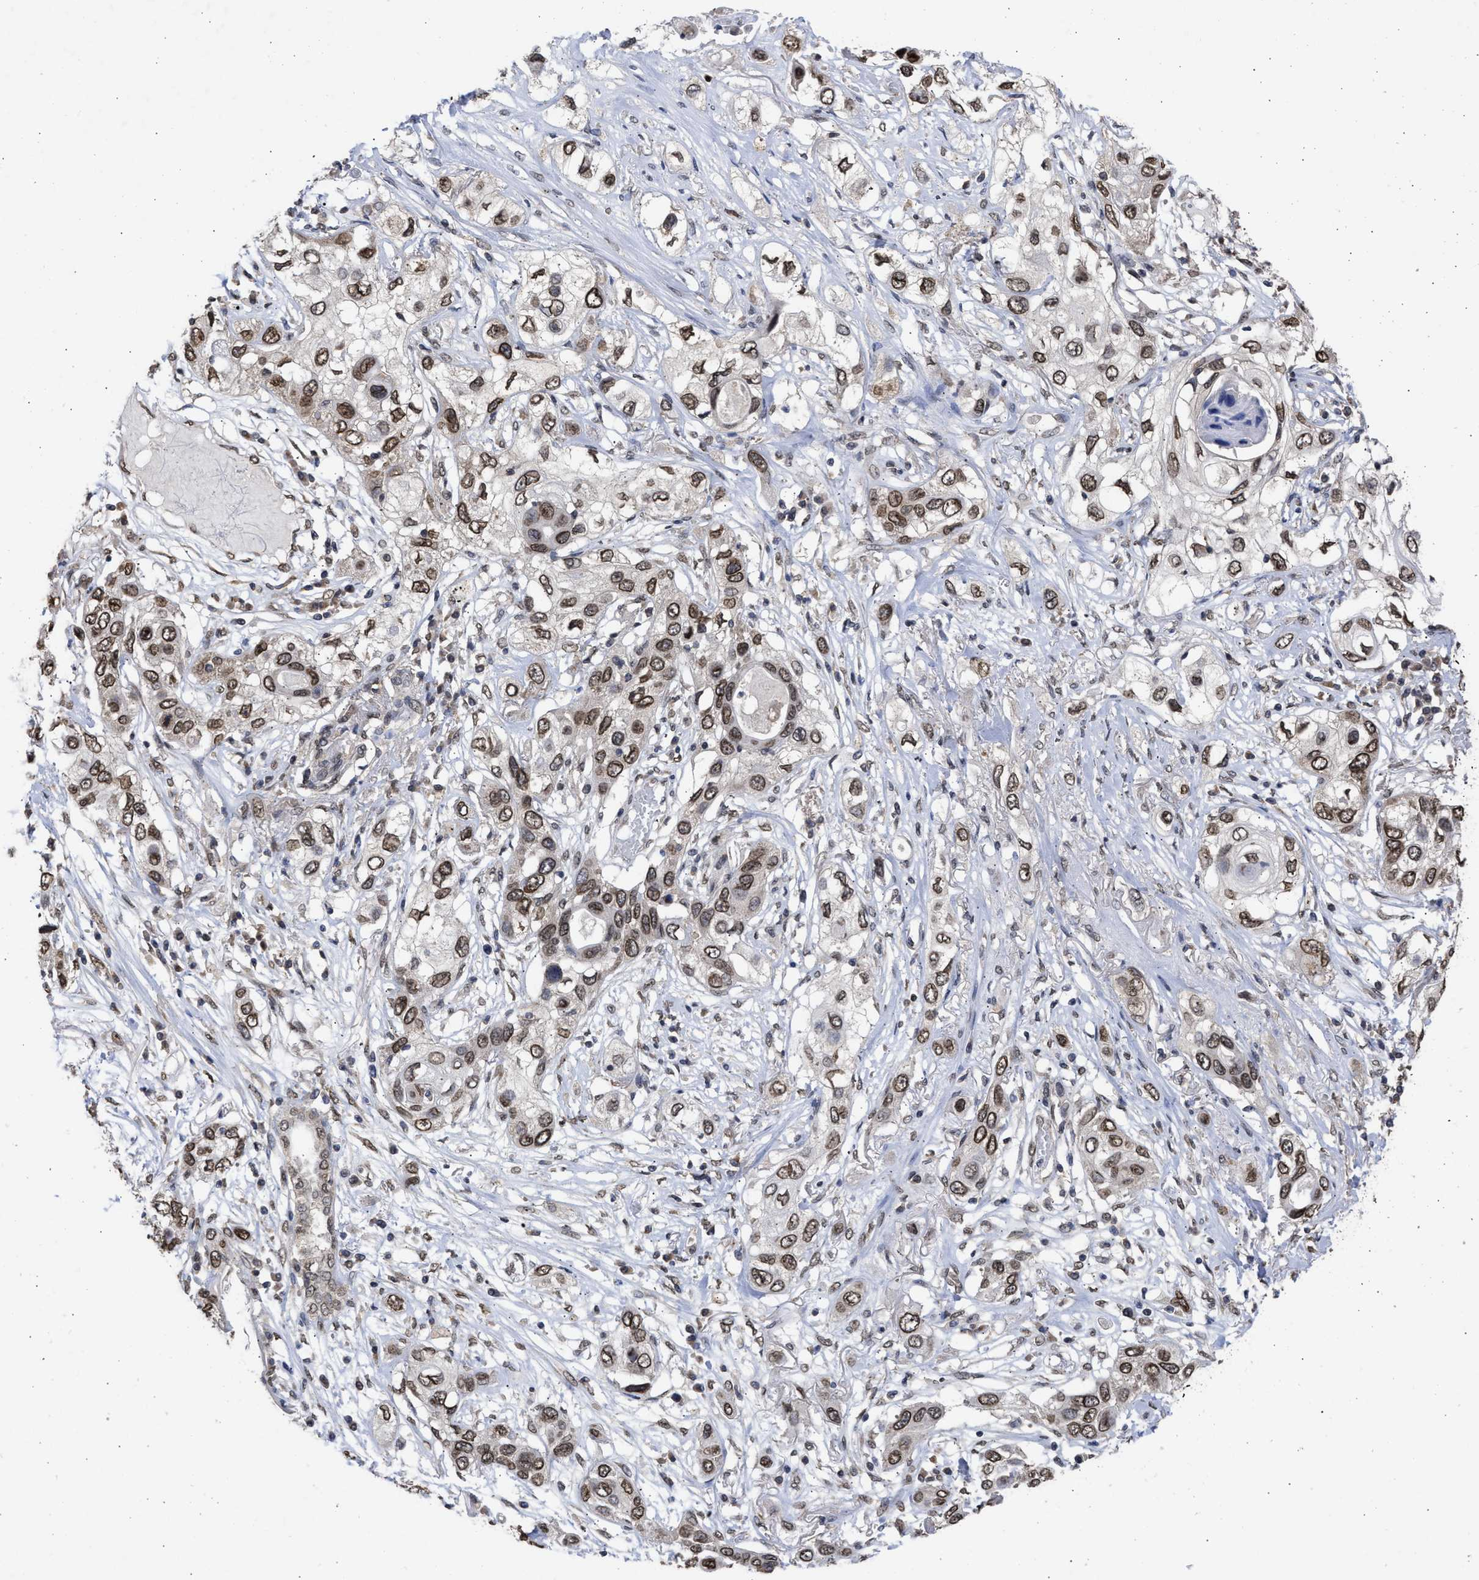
{"staining": {"intensity": "moderate", "quantity": ">75%", "location": "cytoplasmic/membranous,nuclear"}, "tissue": "lung cancer", "cell_type": "Tumor cells", "image_type": "cancer", "snomed": [{"axis": "morphology", "description": "Squamous cell carcinoma, NOS"}, {"axis": "topography", "description": "Lung"}], "caption": "High-magnification brightfield microscopy of lung squamous cell carcinoma stained with DAB (brown) and counterstained with hematoxylin (blue). tumor cells exhibit moderate cytoplasmic/membranous and nuclear positivity is appreciated in about>75% of cells. (Brightfield microscopy of DAB IHC at high magnification).", "gene": "NUP35", "patient": {"sex": "male", "age": 71}}